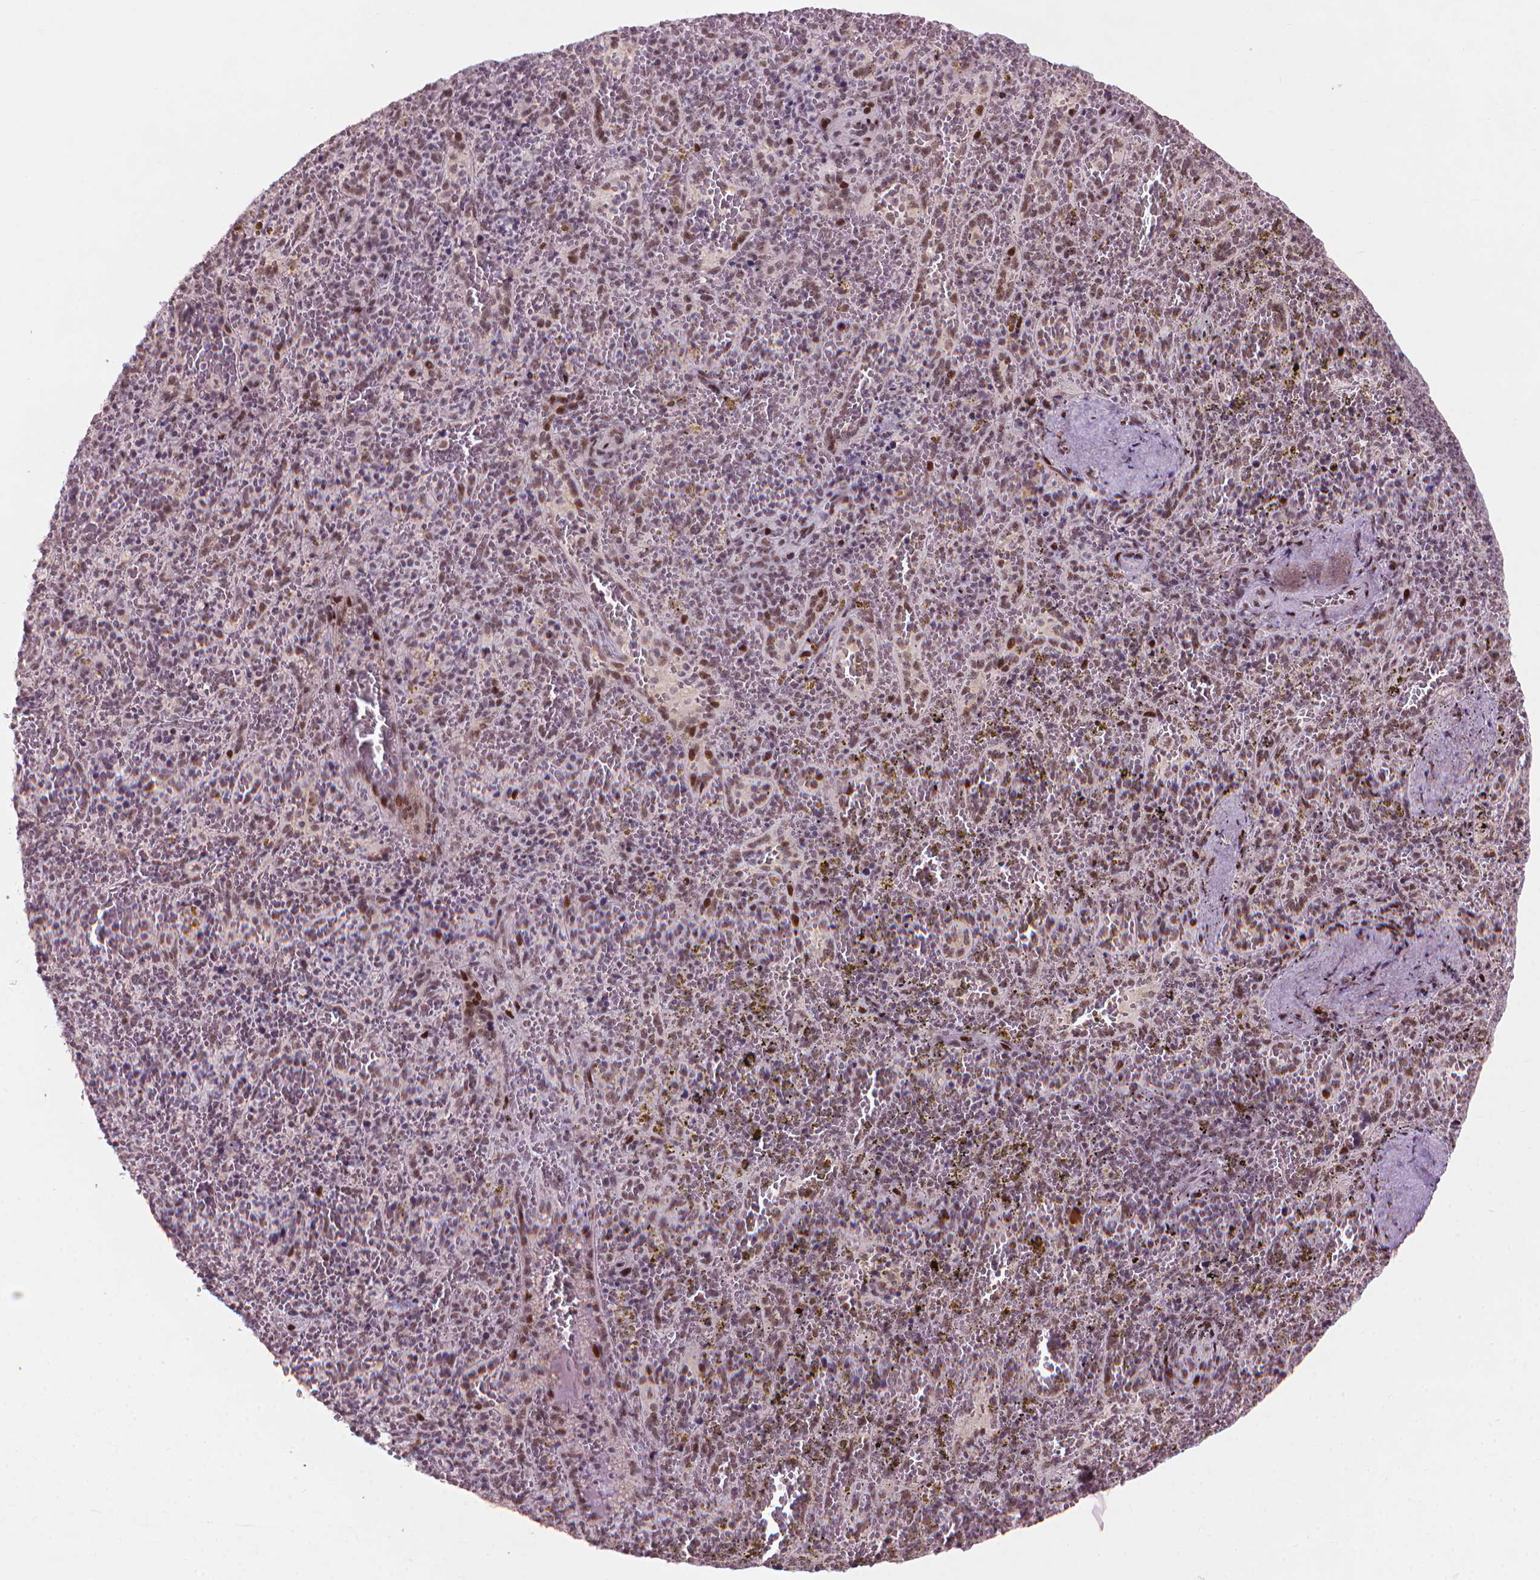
{"staining": {"intensity": "moderate", "quantity": "<25%", "location": "nuclear"}, "tissue": "spleen", "cell_type": "Cells in red pulp", "image_type": "normal", "snomed": [{"axis": "morphology", "description": "Normal tissue, NOS"}, {"axis": "topography", "description": "Spleen"}], "caption": "IHC image of benign spleen: spleen stained using immunohistochemistry shows low levels of moderate protein expression localized specifically in the nuclear of cells in red pulp, appearing as a nuclear brown color.", "gene": "HES7", "patient": {"sex": "female", "age": 50}}